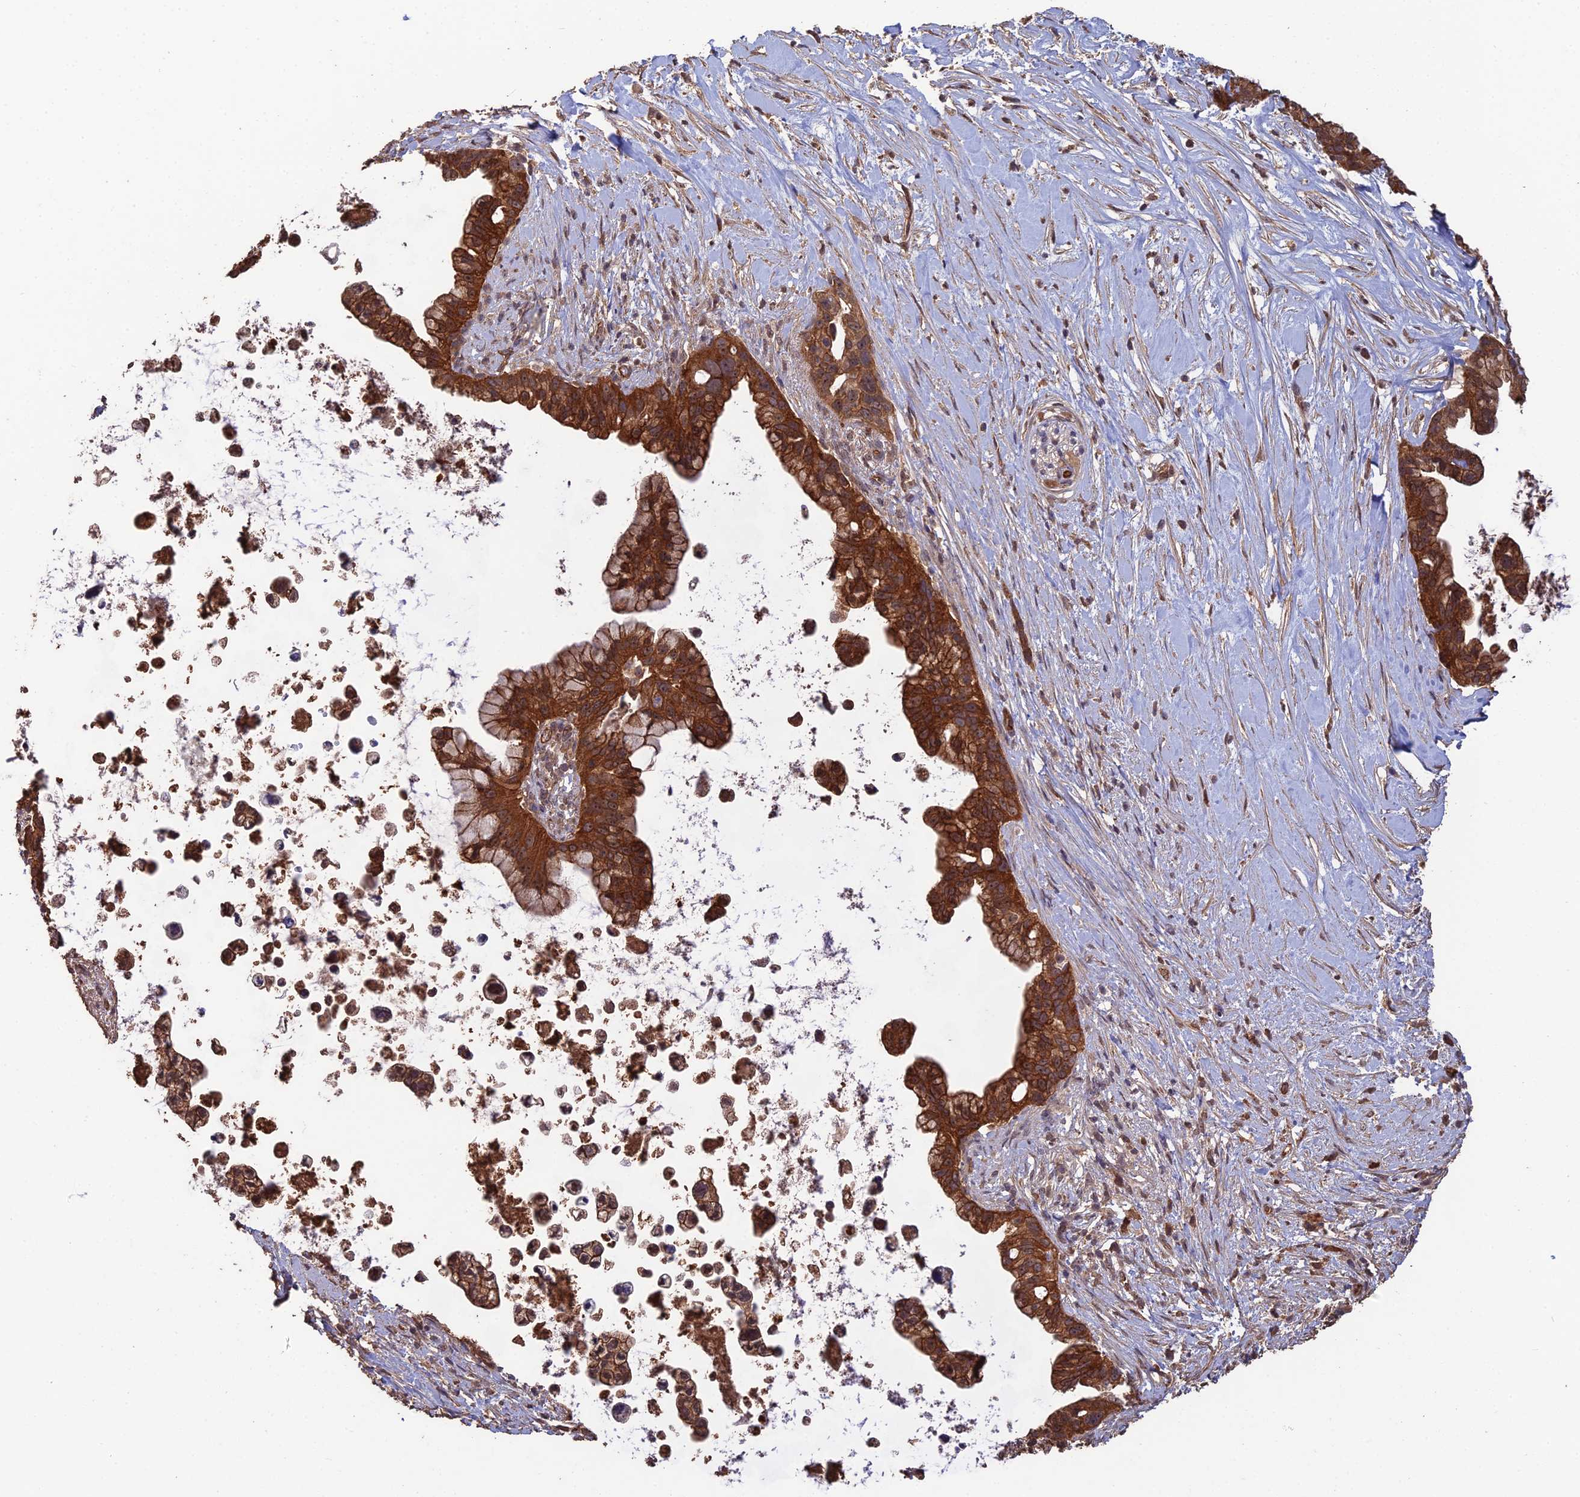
{"staining": {"intensity": "strong", "quantity": ">75%", "location": "cytoplasmic/membranous"}, "tissue": "pancreatic cancer", "cell_type": "Tumor cells", "image_type": "cancer", "snomed": [{"axis": "morphology", "description": "Adenocarcinoma, NOS"}, {"axis": "topography", "description": "Pancreas"}], "caption": "Adenocarcinoma (pancreatic) was stained to show a protein in brown. There is high levels of strong cytoplasmic/membranous expression in about >75% of tumor cells.", "gene": "RALGAPA2", "patient": {"sex": "female", "age": 83}}